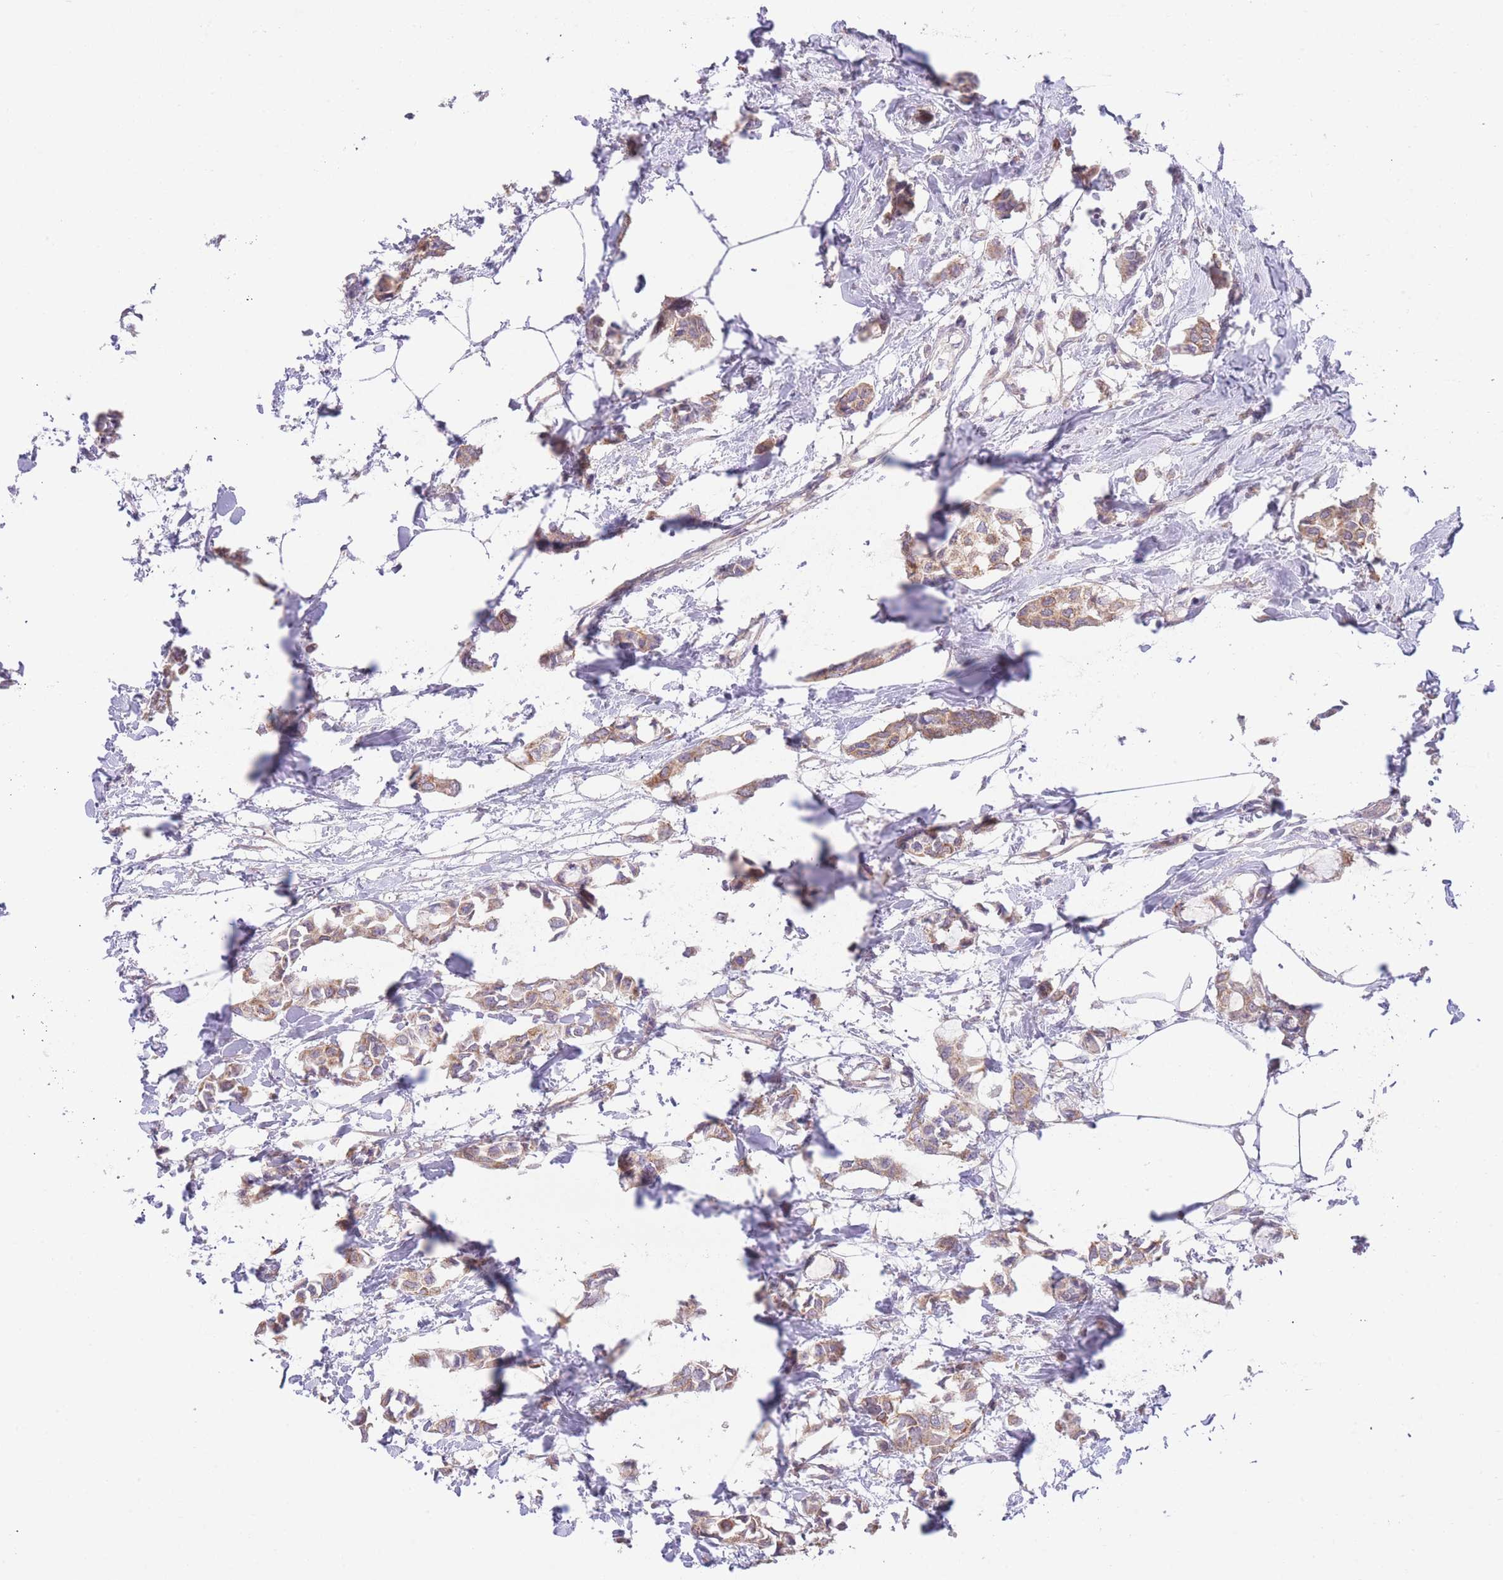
{"staining": {"intensity": "weak", "quantity": ">75%", "location": "cytoplasmic/membranous"}, "tissue": "breast cancer", "cell_type": "Tumor cells", "image_type": "cancer", "snomed": [{"axis": "morphology", "description": "Duct carcinoma"}, {"axis": "topography", "description": "Breast"}], "caption": "Brown immunohistochemical staining in breast cancer shows weak cytoplasmic/membranous positivity in approximately >75% of tumor cells.", "gene": "BOLA2B", "patient": {"sex": "female", "age": 73}}